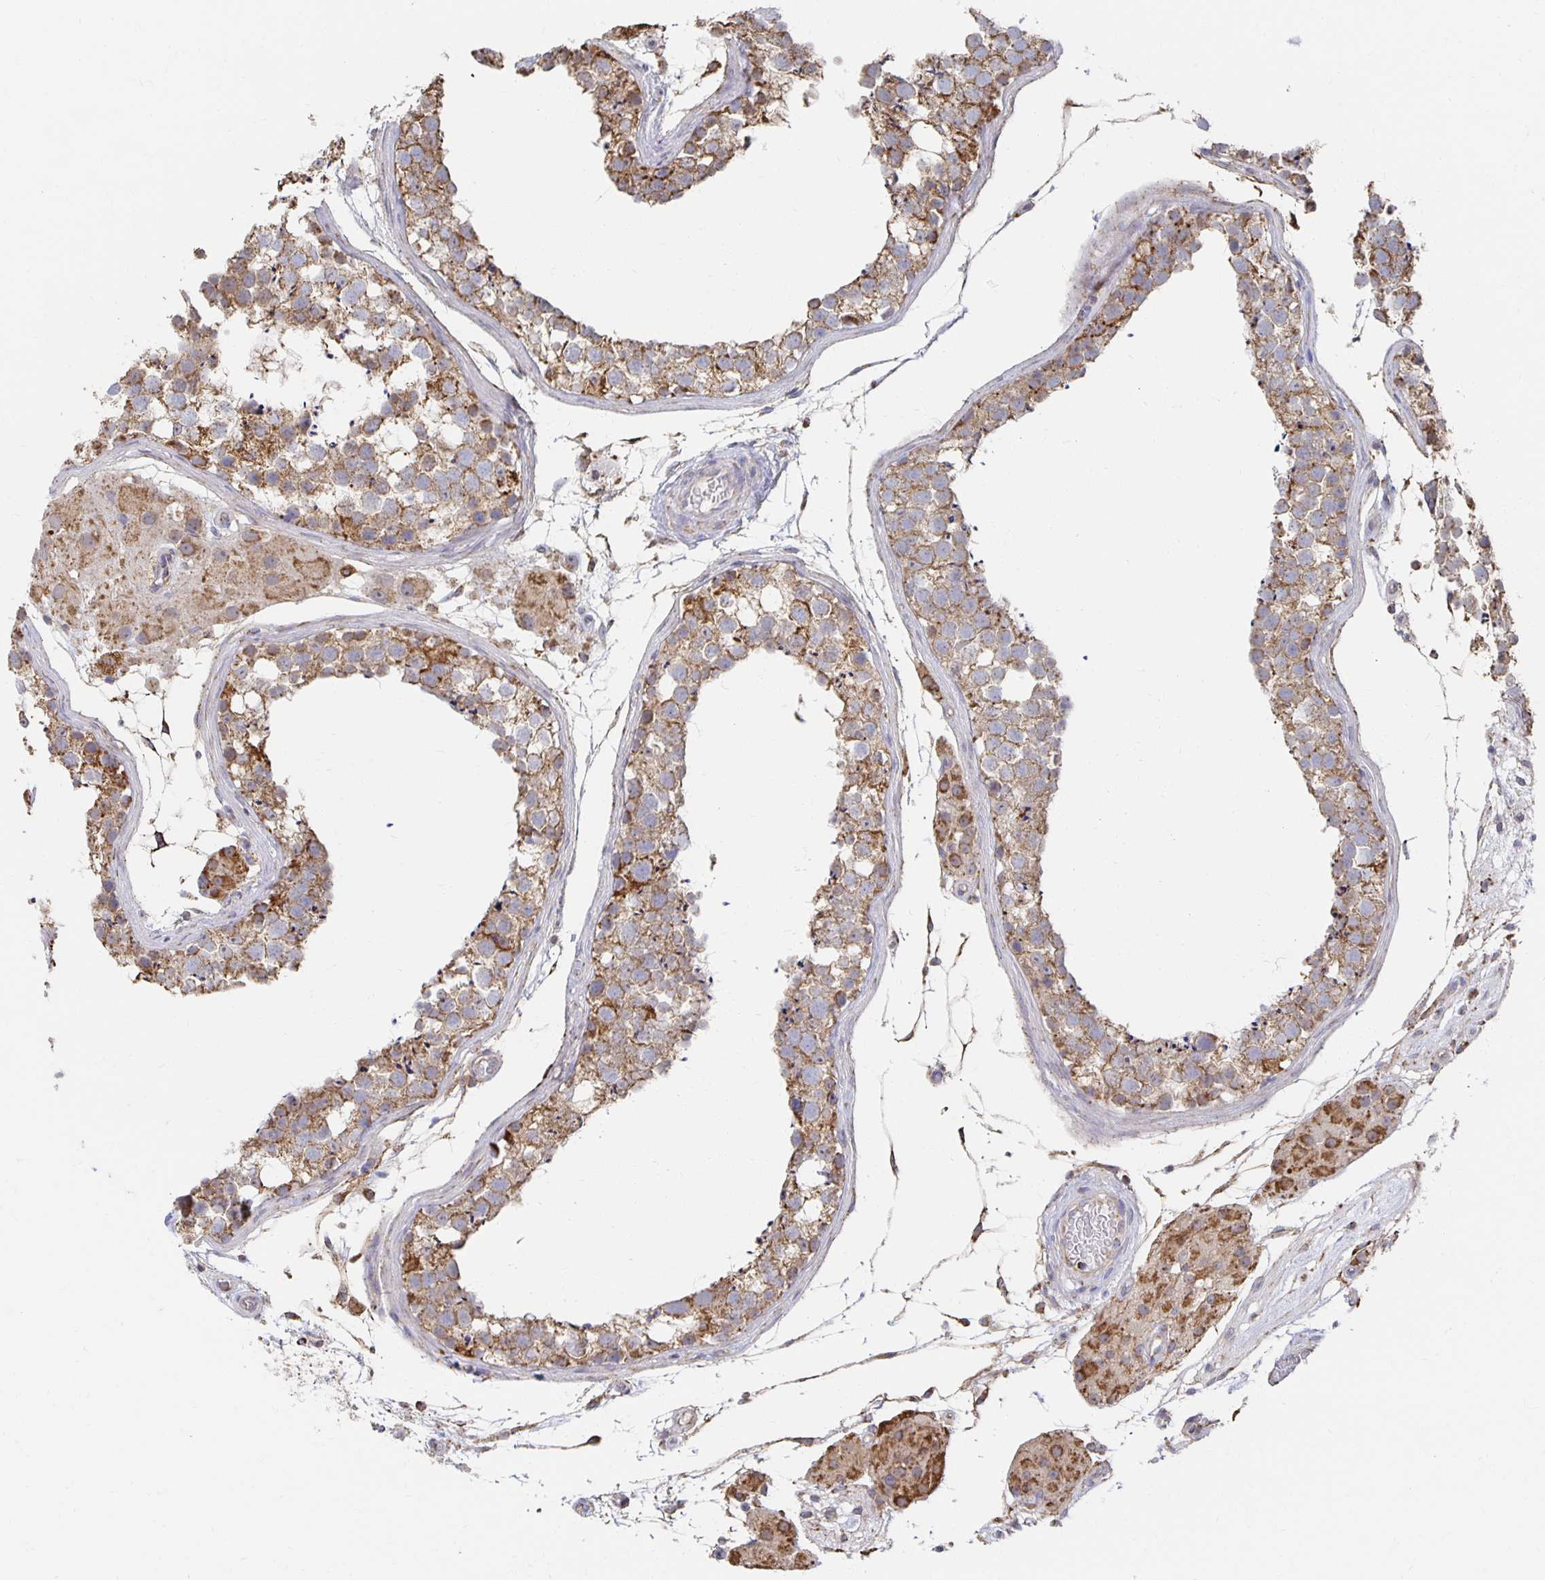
{"staining": {"intensity": "moderate", "quantity": "25%-75%", "location": "cytoplasmic/membranous"}, "tissue": "testis", "cell_type": "Cells in seminiferous ducts", "image_type": "normal", "snomed": [{"axis": "morphology", "description": "Normal tissue, NOS"}, {"axis": "morphology", "description": "Seminoma, NOS"}, {"axis": "topography", "description": "Testis"}], "caption": "Cells in seminiferous ducts exhibit moderate cytoplasmic/membranous positivity in about 25%-75% of cells in unremarkable testis.", "gene": "NKX2", "patient": {"sex": "male", "age": 65}}